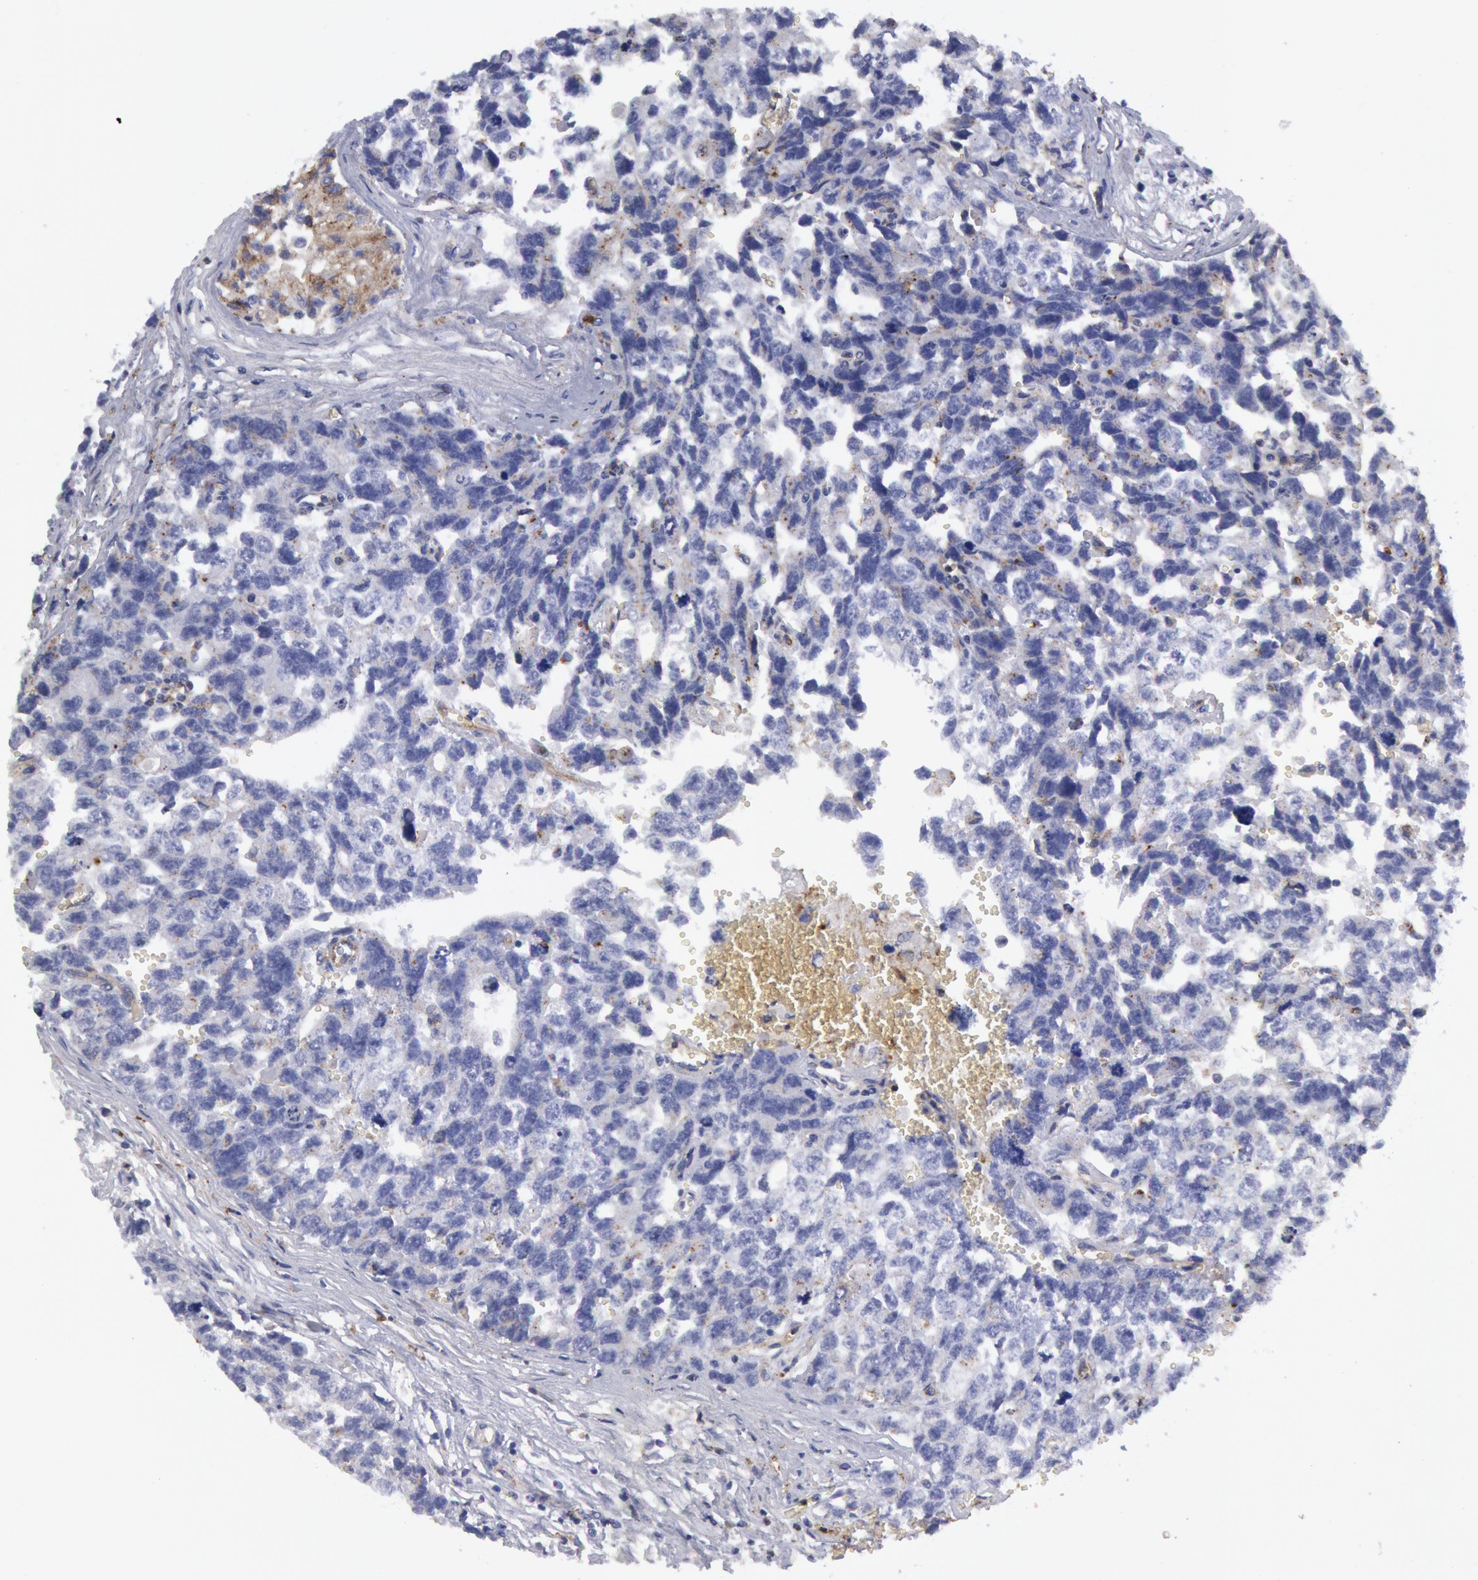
{"staining": {"intensity": "negative", "quantity": "none", "location": "none"}, "tissue": "testis cancer", "cell_type": "Tumor cells", "image_type": "cancer", "snomed": [{"axis": "morphology", "description": "Carcinoma, Embryonal, NOS"}, {"axis": "topography", "description": "Testis"}], "caption": "Histopathology image shows no protein positivity in tumor cells of testis cancer tissue.", "gene": "FLOT1", "patient": {"sex": "male", "age": 31}}